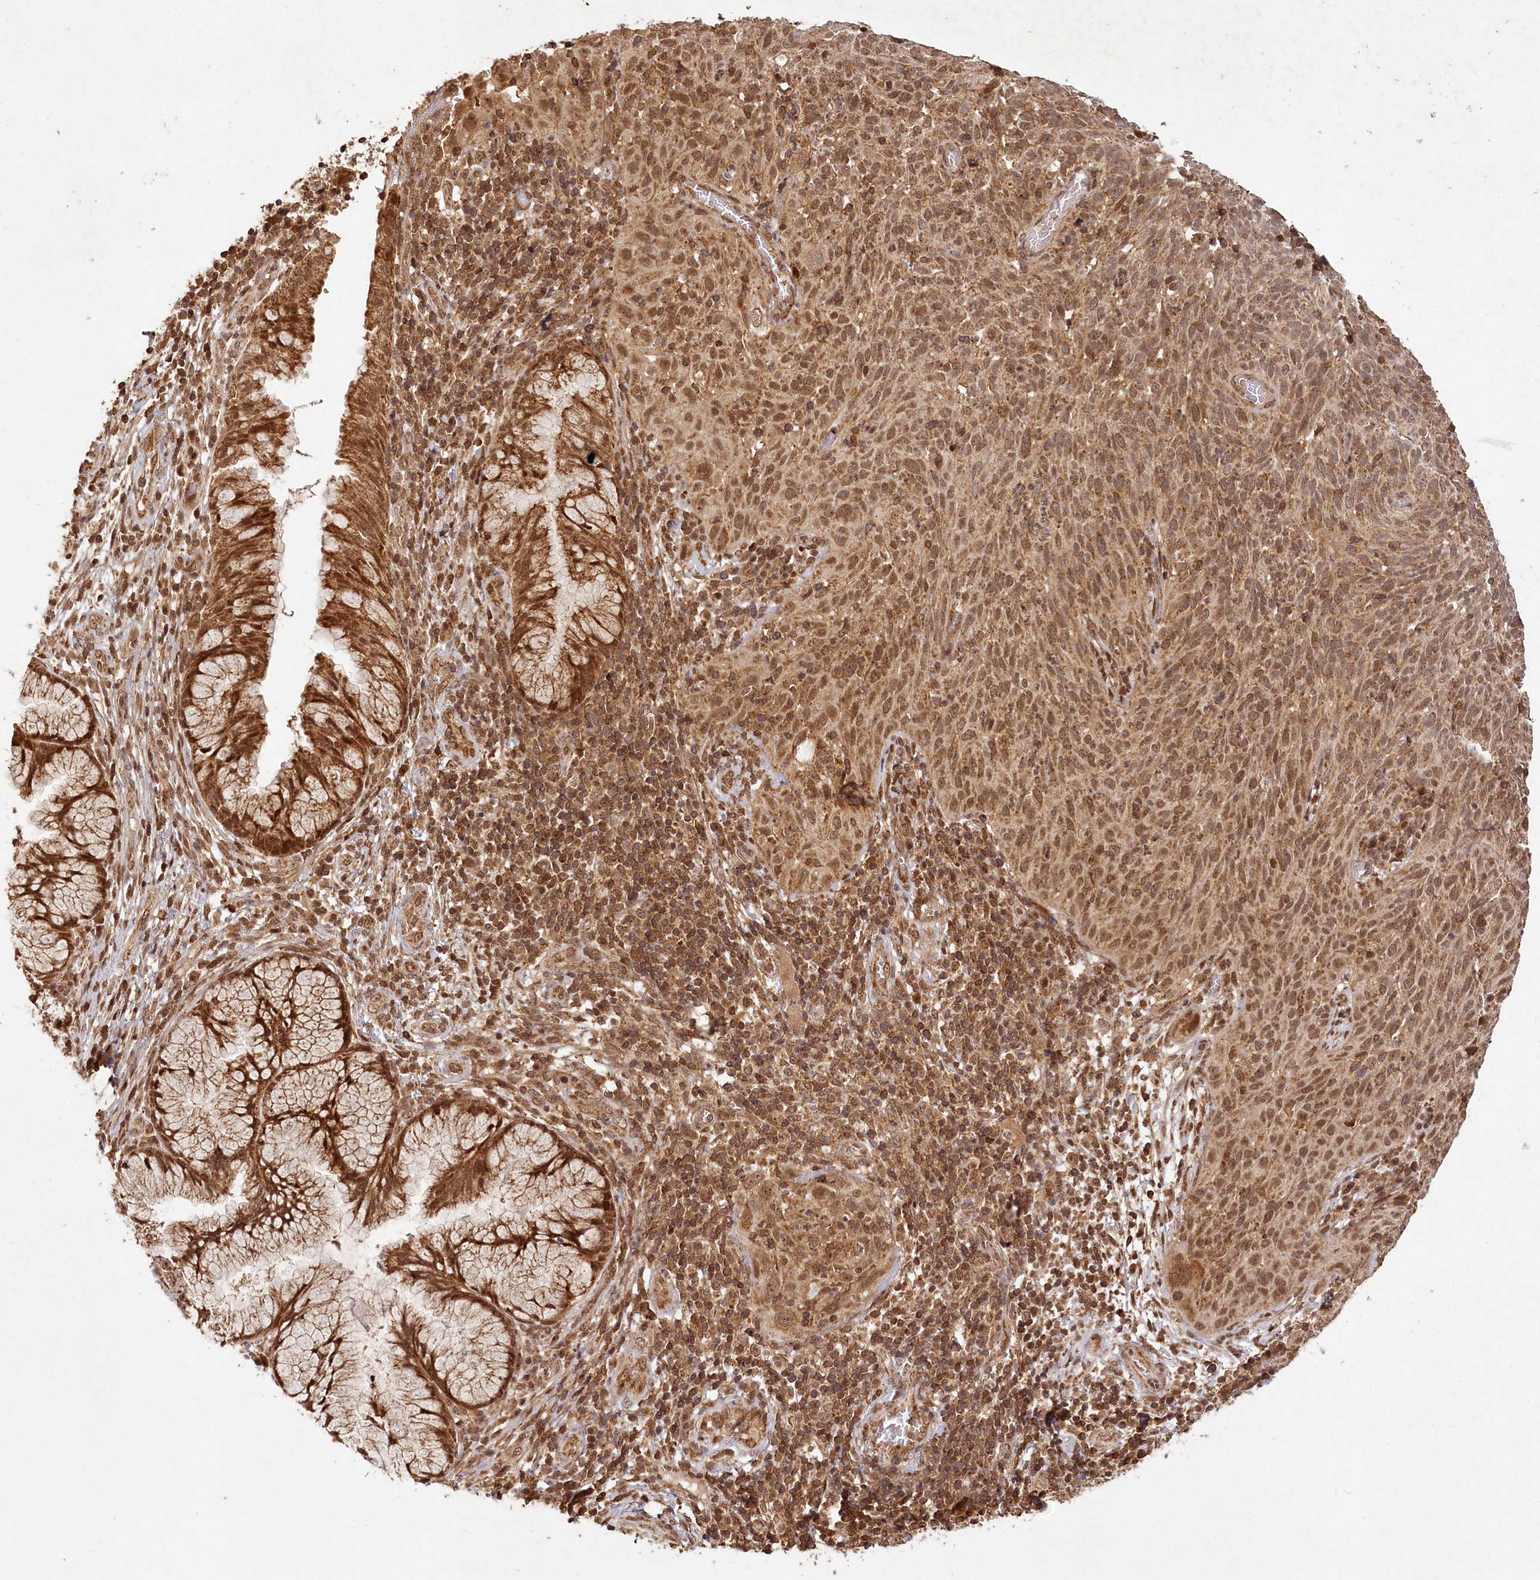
{"staining": {"intensity": "moderate", "quantity": ">75%", "location": "cytoplasmic/membranous,nuclear"}, "tissue": "cervical cancer", "cell_type": "Tumor cells", "image_type": "cancer", "snomed": [{"axis": "morphology", "description": "Squamous cell carcinoma, NOS"}, {"axis": "topography", "description": "Cervix"}], "caption": "IHC photomicrograph of neoplastic tissue: cervical squamous cell carcinoma stained using immunohistochemistry displays medium levels of moderate protein expression localized specifically in the cytoplasmic/membranous and nuclear of tumor cells, appearing as a cytoplasmic/membranous and nuclear brown color.", "gene": "MICU1", "patient": {"sex": "female", "age": 31}}